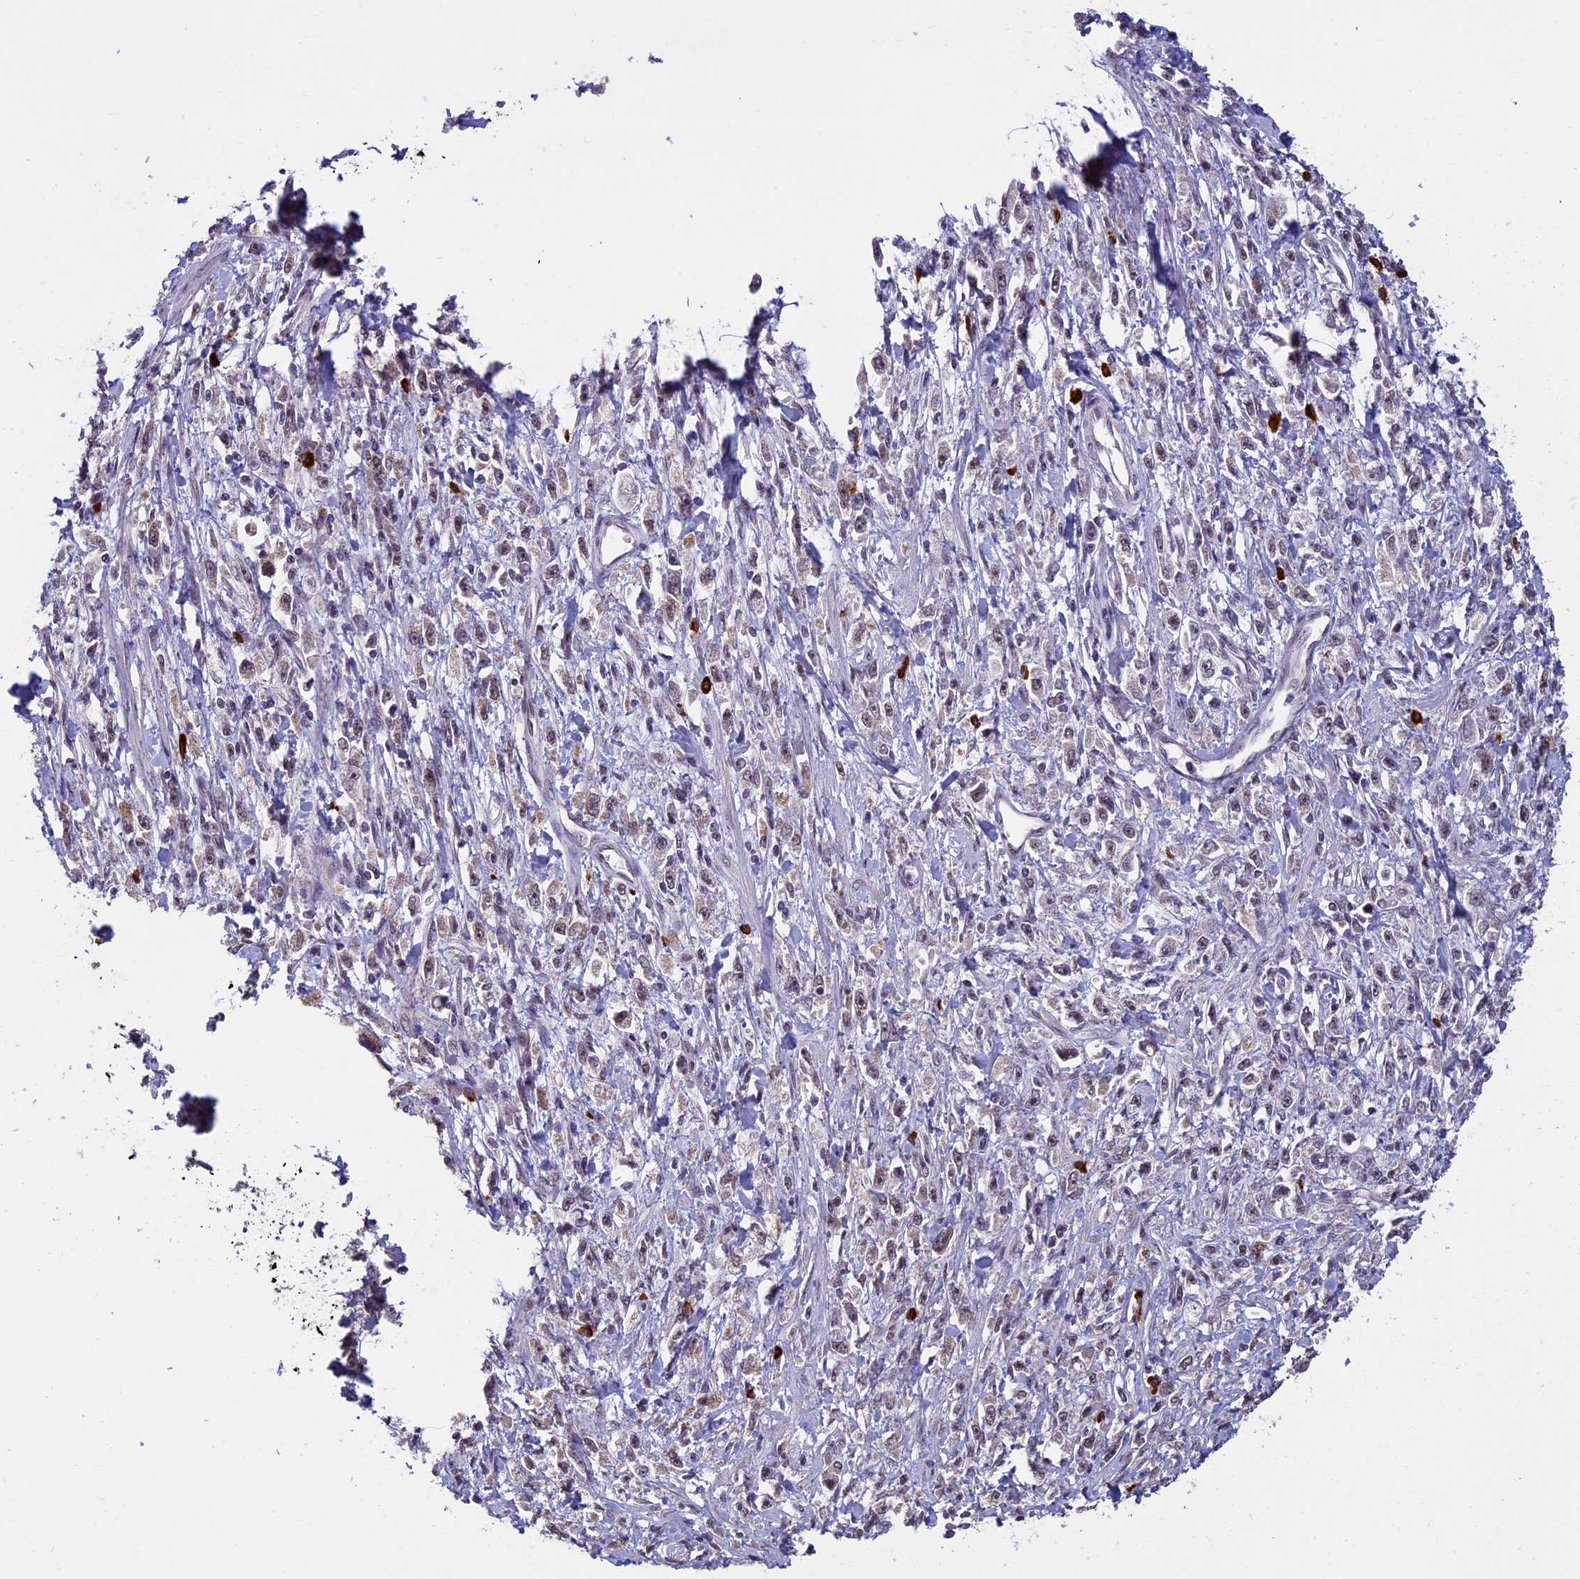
{"staining": {"intensity": "negative", "quantity": "none", "location": "none"}, "tissue": "stomach cancer", "cell_type": "Tumor cells", "image_type": "cancer", "snomed": [{"axis": "morphology", "description": "Adenocarcinoma, NOS"}, {"axis": "topography", "description": "Stomach"}], "caption": "DAB immunohistochemical staining of human stomach adenocarcinoma demonstrates no significant expression in tumor cells. (Brightfield microscopy of DAB (3,3'-diaminobenzidine) IHC at high magnification).", "gene": "RNF40", "patient": {"sex": "female", "age": 59}}